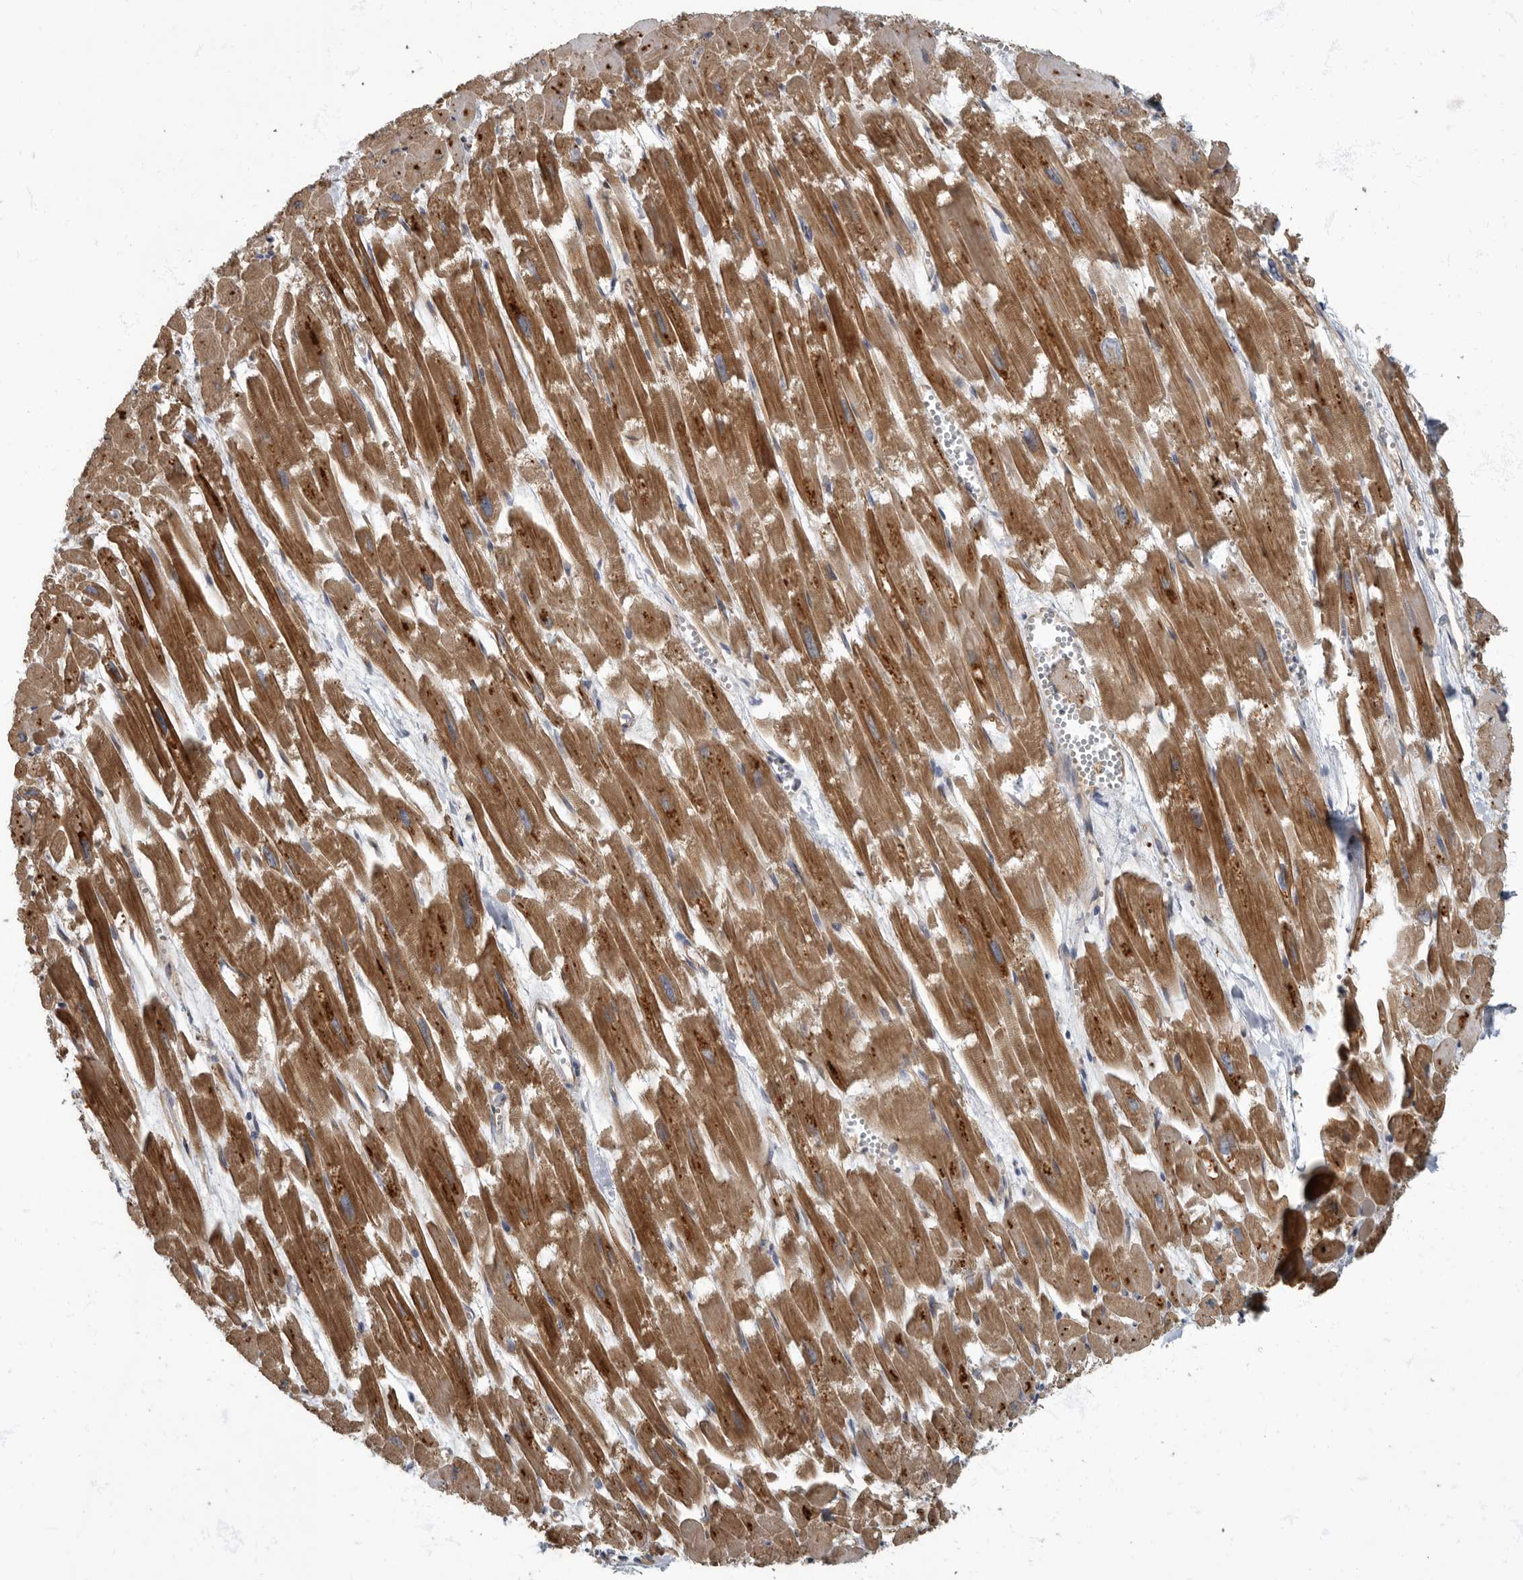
{"staining": {"intensity": "moderate", "quantity": ">75%", "location": "cytoplasmic/membranous"}, "tissue": "heart muscle", "cell_type": "Cardiomyocytes", "image_type": "normal", "snomed": [{"axis": "morphology", "description": "Normal tissue, NOS"}, {"axis": "topography", "description": "Heart"}], "caption": "This micrograph shows benign heart muscle stained with immunohistochemistry to label a protein in brown. The cytoplasmic/membranous of cardiomyocytes show moderate positivity for the protein. Nuclei are counter-stained blue.", "gene": "PDK1", "patient": {"sex": "male", "age": 54}}